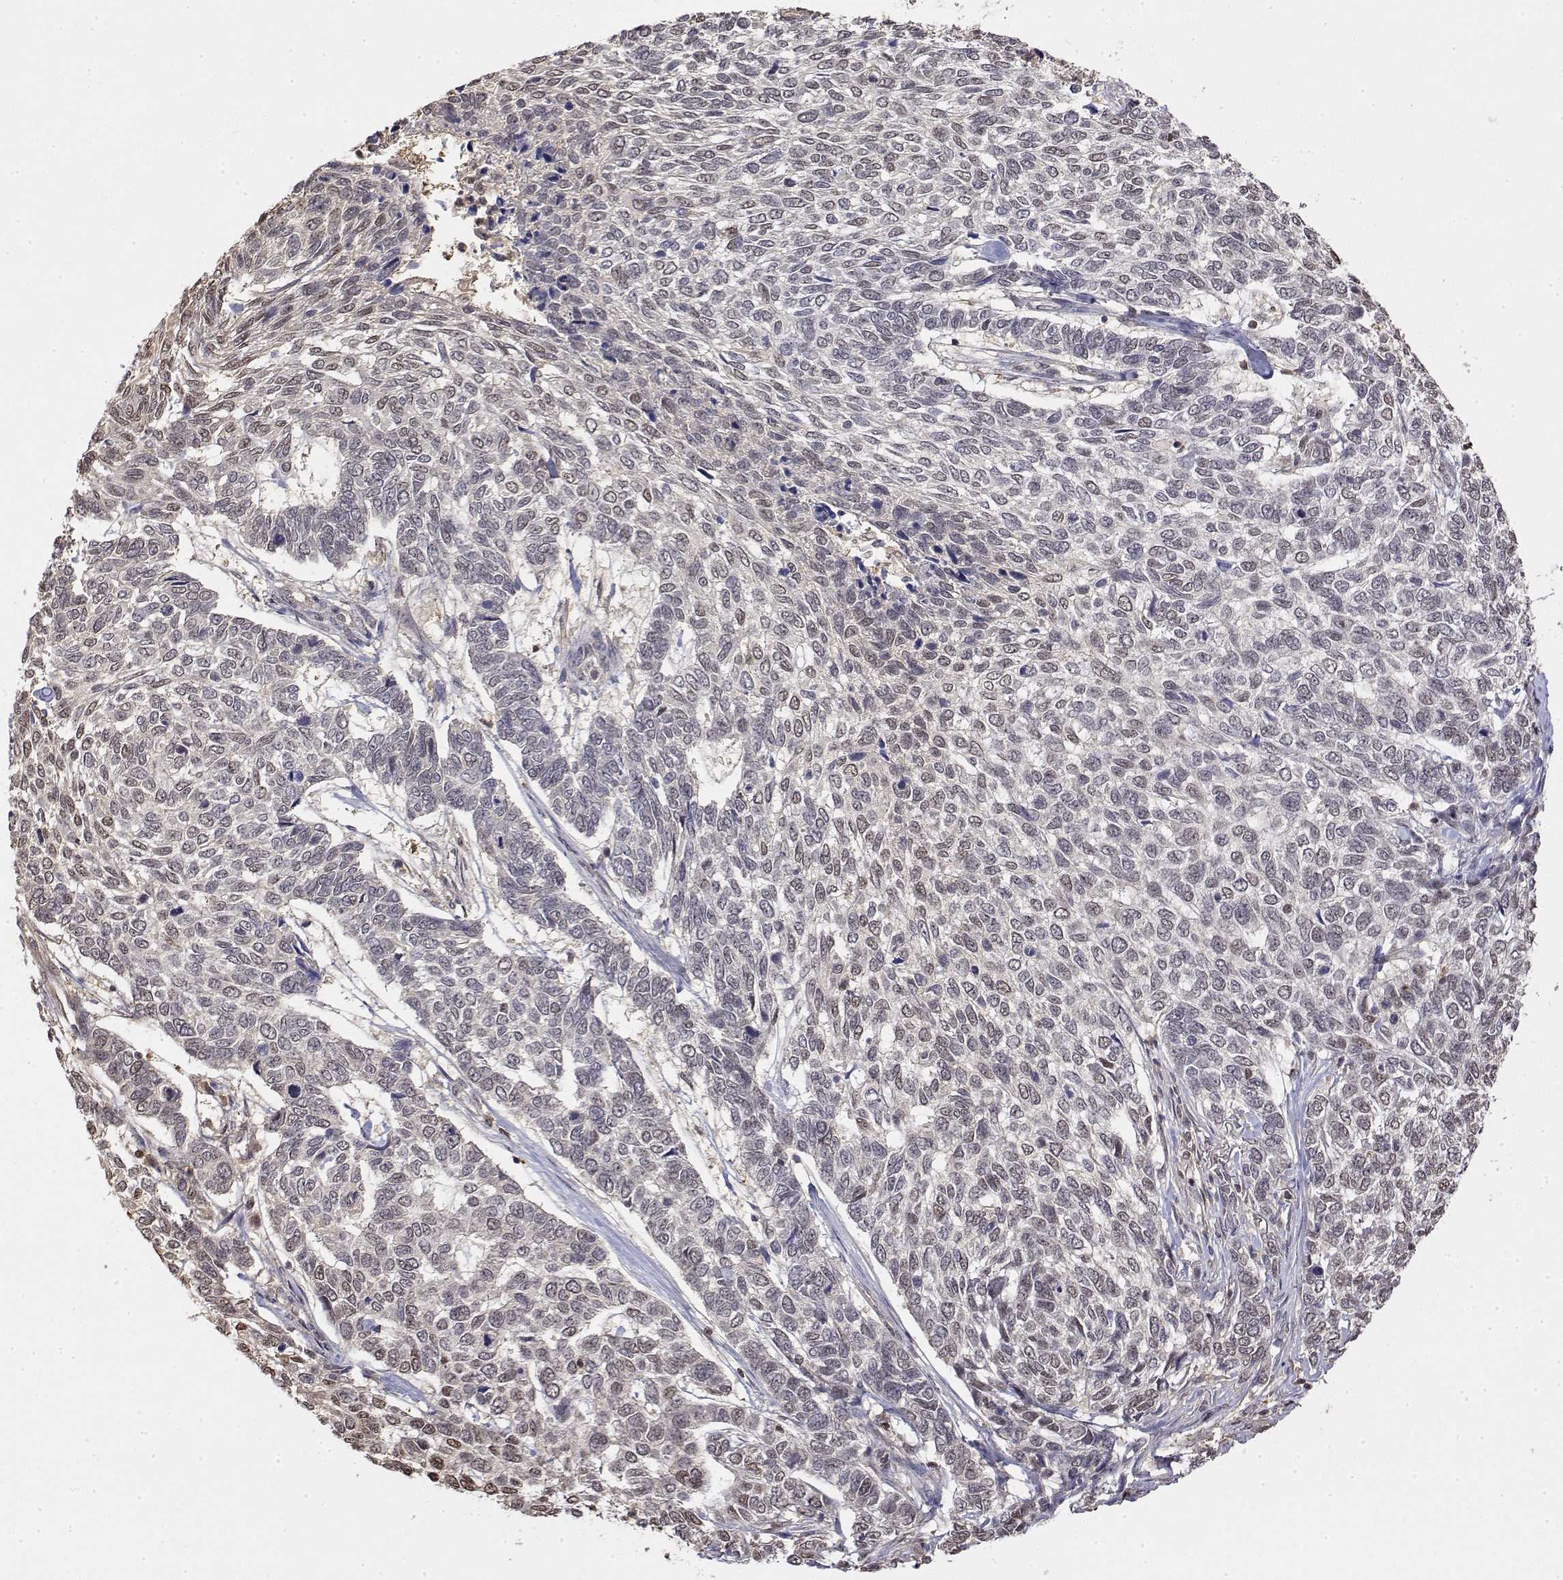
{"staining": {"intensity": "weak", "quantity": "25%-75%", "location": "nuclear"}, "tissue": "skin cancer", "cell_type": "Tumor cells", "image_type": "cancer", "snomed": [{"axis": "morphology", "description": "Basal cell carcinoma"}, {"axis": "topography", "description": "Skin"}], "caption": "Immunohistochemical staining of skin cancer (basal cell carcinoma) demonstrates weak nuclear protein positivity in about 25%-75% of tumor cells.", "gene": "TPI1", "patient": {"sex": "female", "age": 65}}